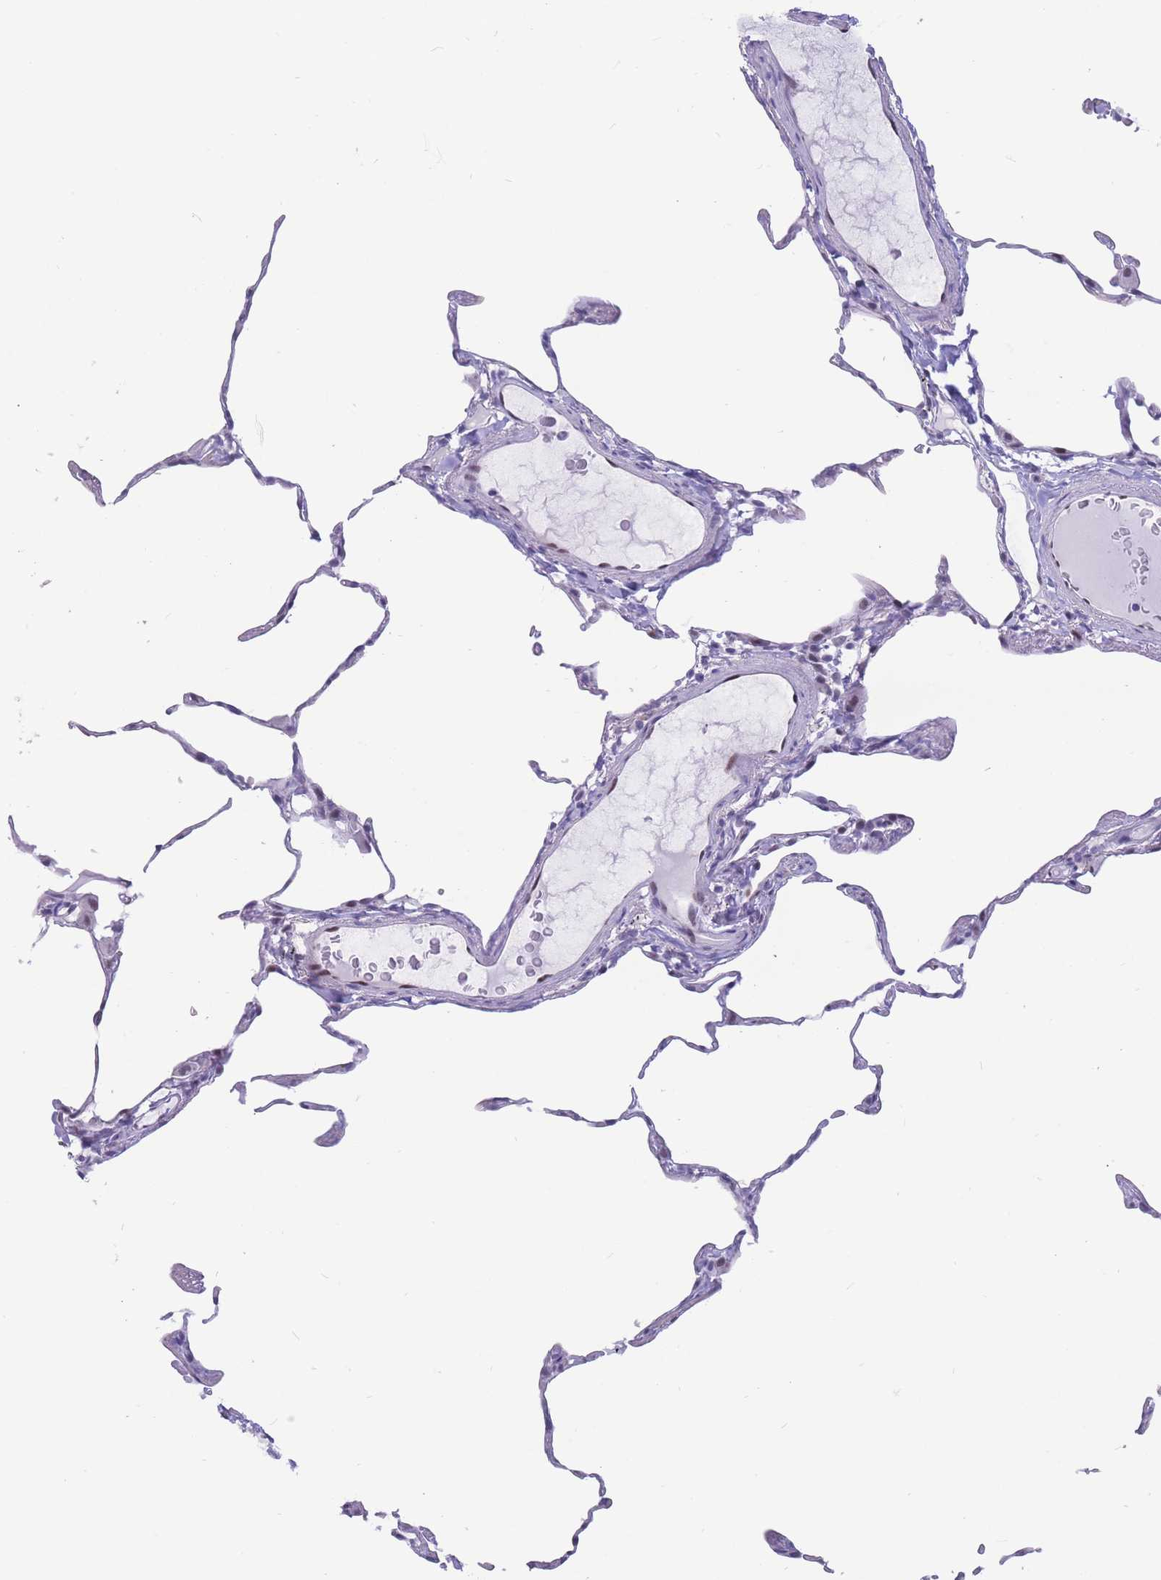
{"staining": {"intensity": "negative", "quantity": "none", "location": "none"}, "tissue": "lung", "cell_type": "Alveolar cells", "image_type": "normal", "snomed": [{"axis": "morphology", "description": "Normal tissue, NOS"}, {"axis": "topography", "description": "Lung"}], "caption": "Immunohistochemical staining of benign lung demonstrates no significant positivity in alveolar cells.", "gene": "NASP", "patient": {"sex": "female", "age": 57}}